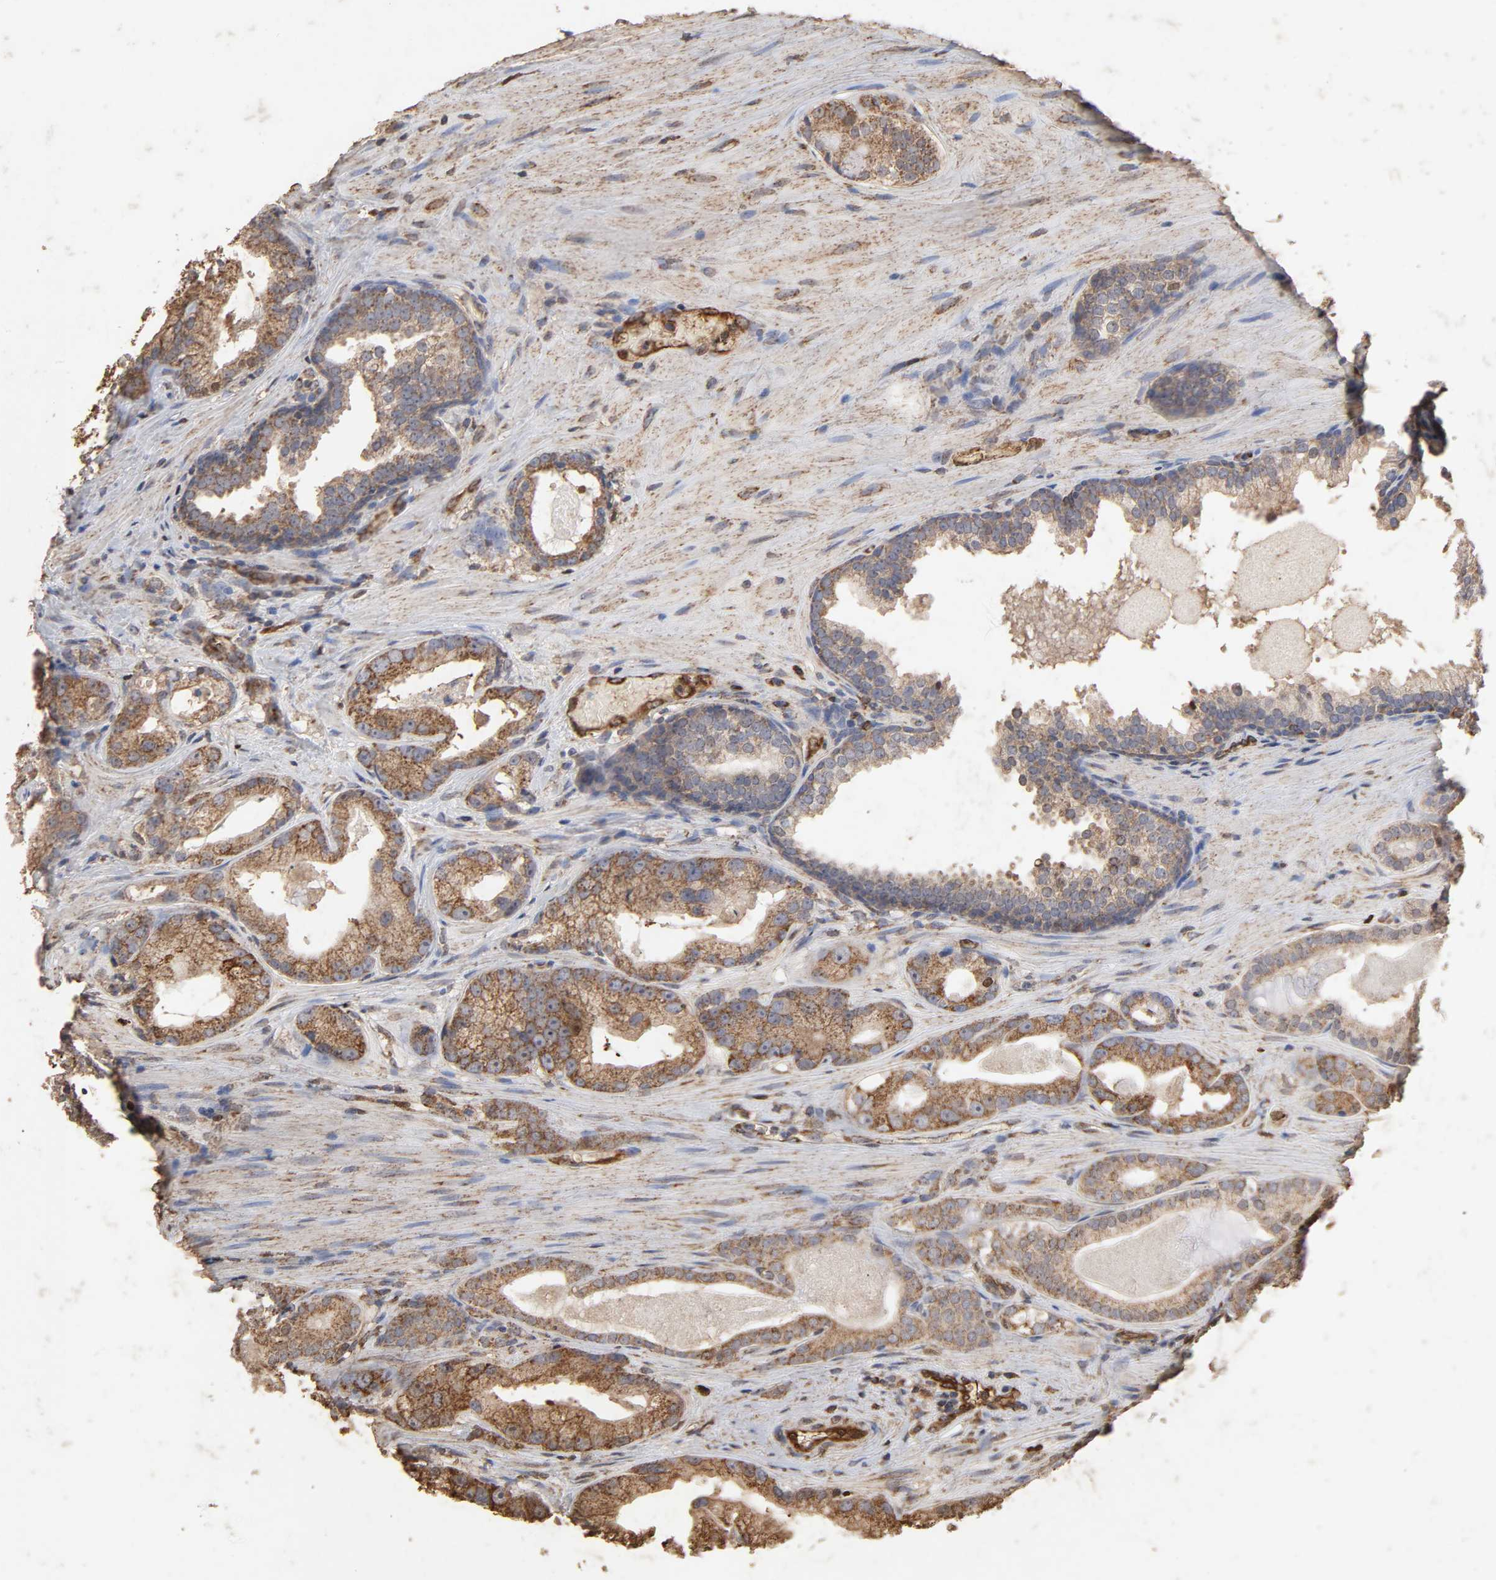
{"staining": {"intensity": "strong", "quantity": "25%-75%", "location": "cytoplasmic/membranous"}, "tissue": "prostate cancer", "cell_type": "Tumor cells", "image_type": "cancer", "snomed": [{"axis": "morphology", "description": "Adenocarcinoma, Low grade"}, {"axis": "topography", "description": "Prostate"}], "caption": "Prostate cancer (low-grade adenocarcinoma) was stained to show a protein in brown. There is high levels of strong cytoplasmic/membranous expression in approximately 25%-75% of tumor cells. (DAB IHC with brightfield microscopy, high magnification).", "gene": "CYCS", "patient": {"sex": "male", "age": 59}}